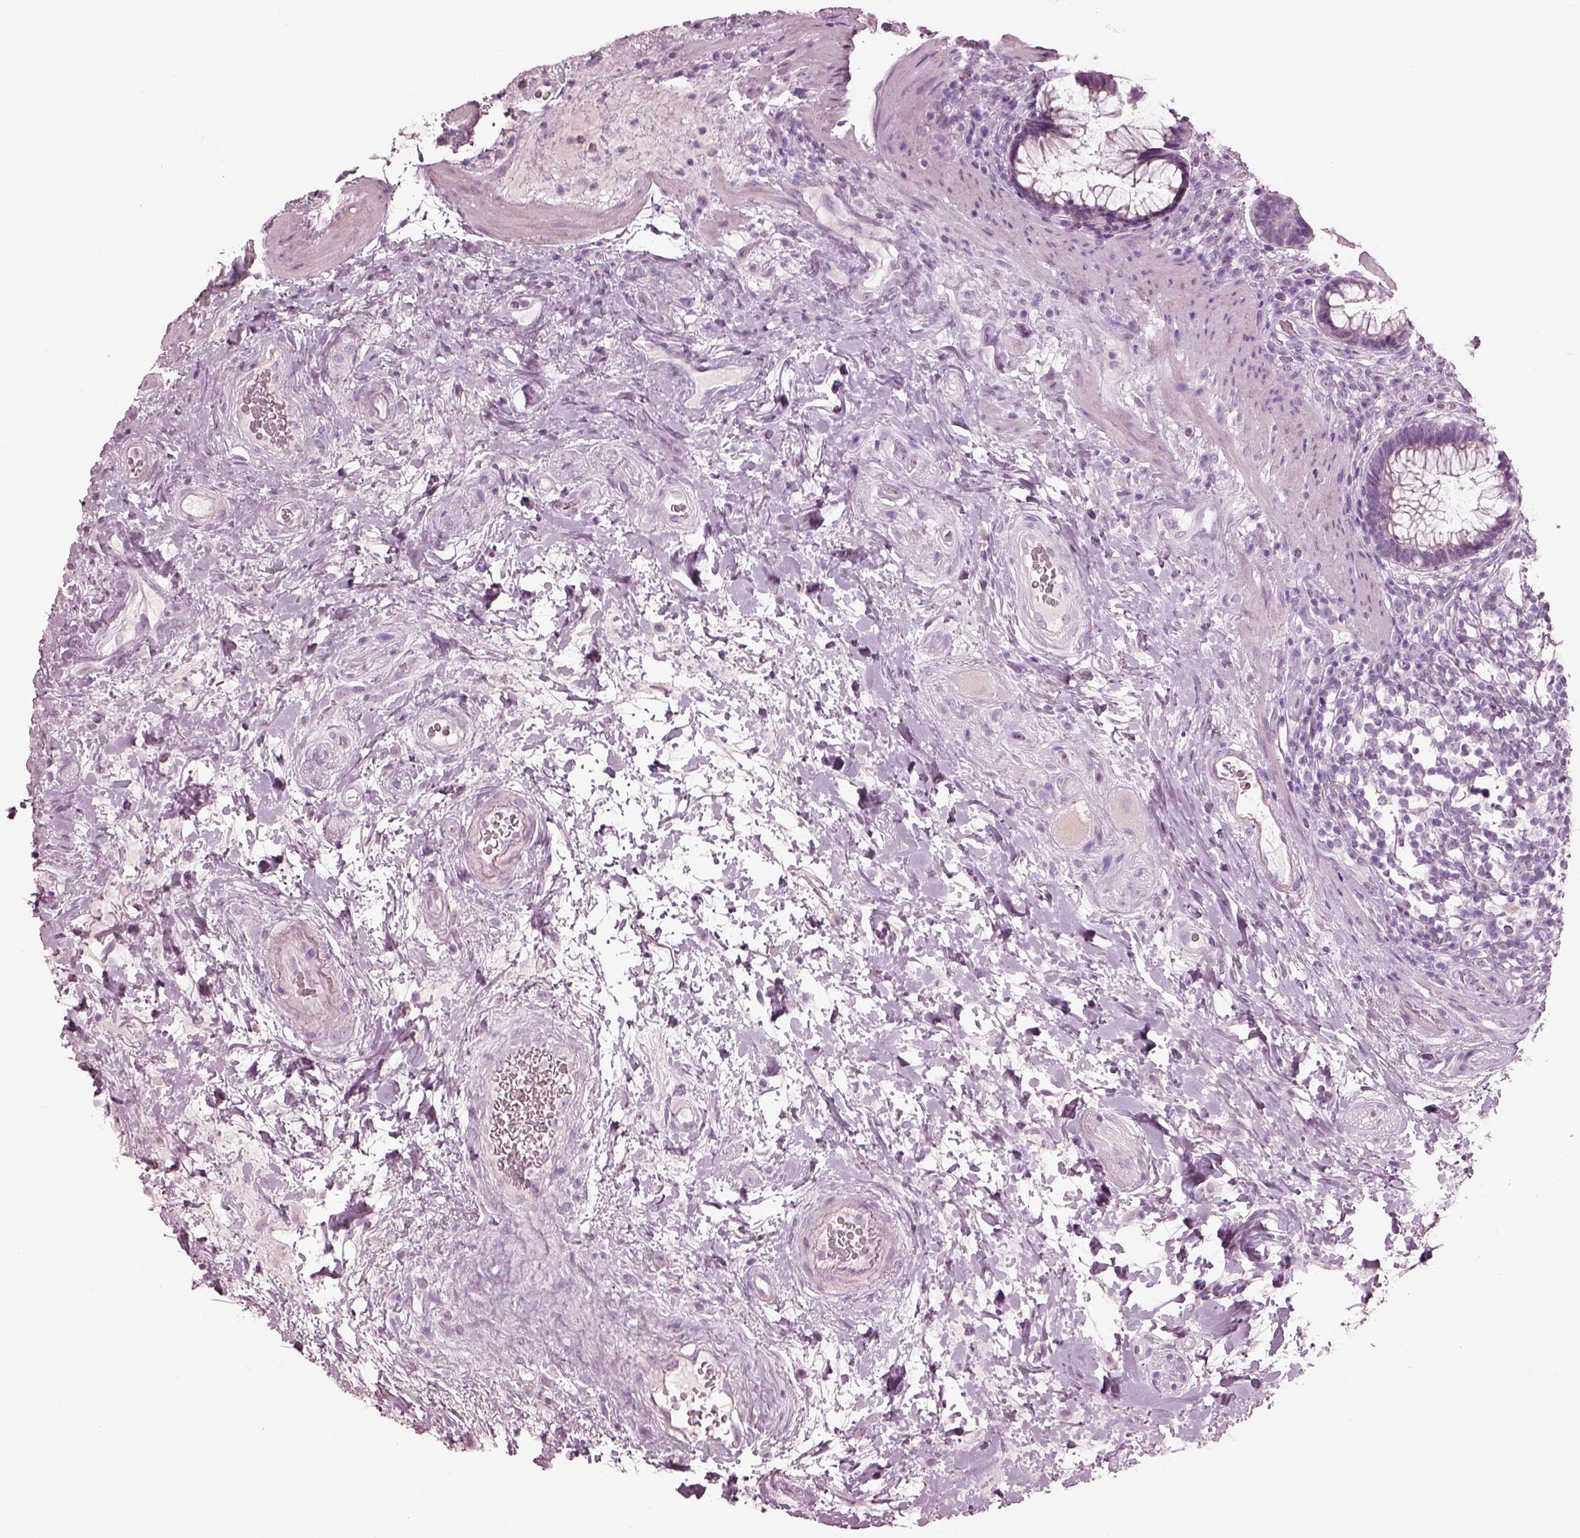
{"staining": {"intensity": "negative", "quantity": "none", "location": "none"}, "tissue": "rectum", "cell_type": "Glandular cells", "image_type": "normal", "snomed": [{"axis": "morphology", "description": "Normal tissue, NOS"}, {"axis": "topography", "description": "Rectum"}], "caption": "Glandular cells are negative for brown protein staining in normal rectum. The staining was performed using DAB (3,3'-diaminobenzidine) to visualize the protein expression in brown, while the nuclei were stained in blue with hematoxylin (Magnification: 20x).", "gene": "RSPH9", "patient": {"sex": "male", "age": 72}}